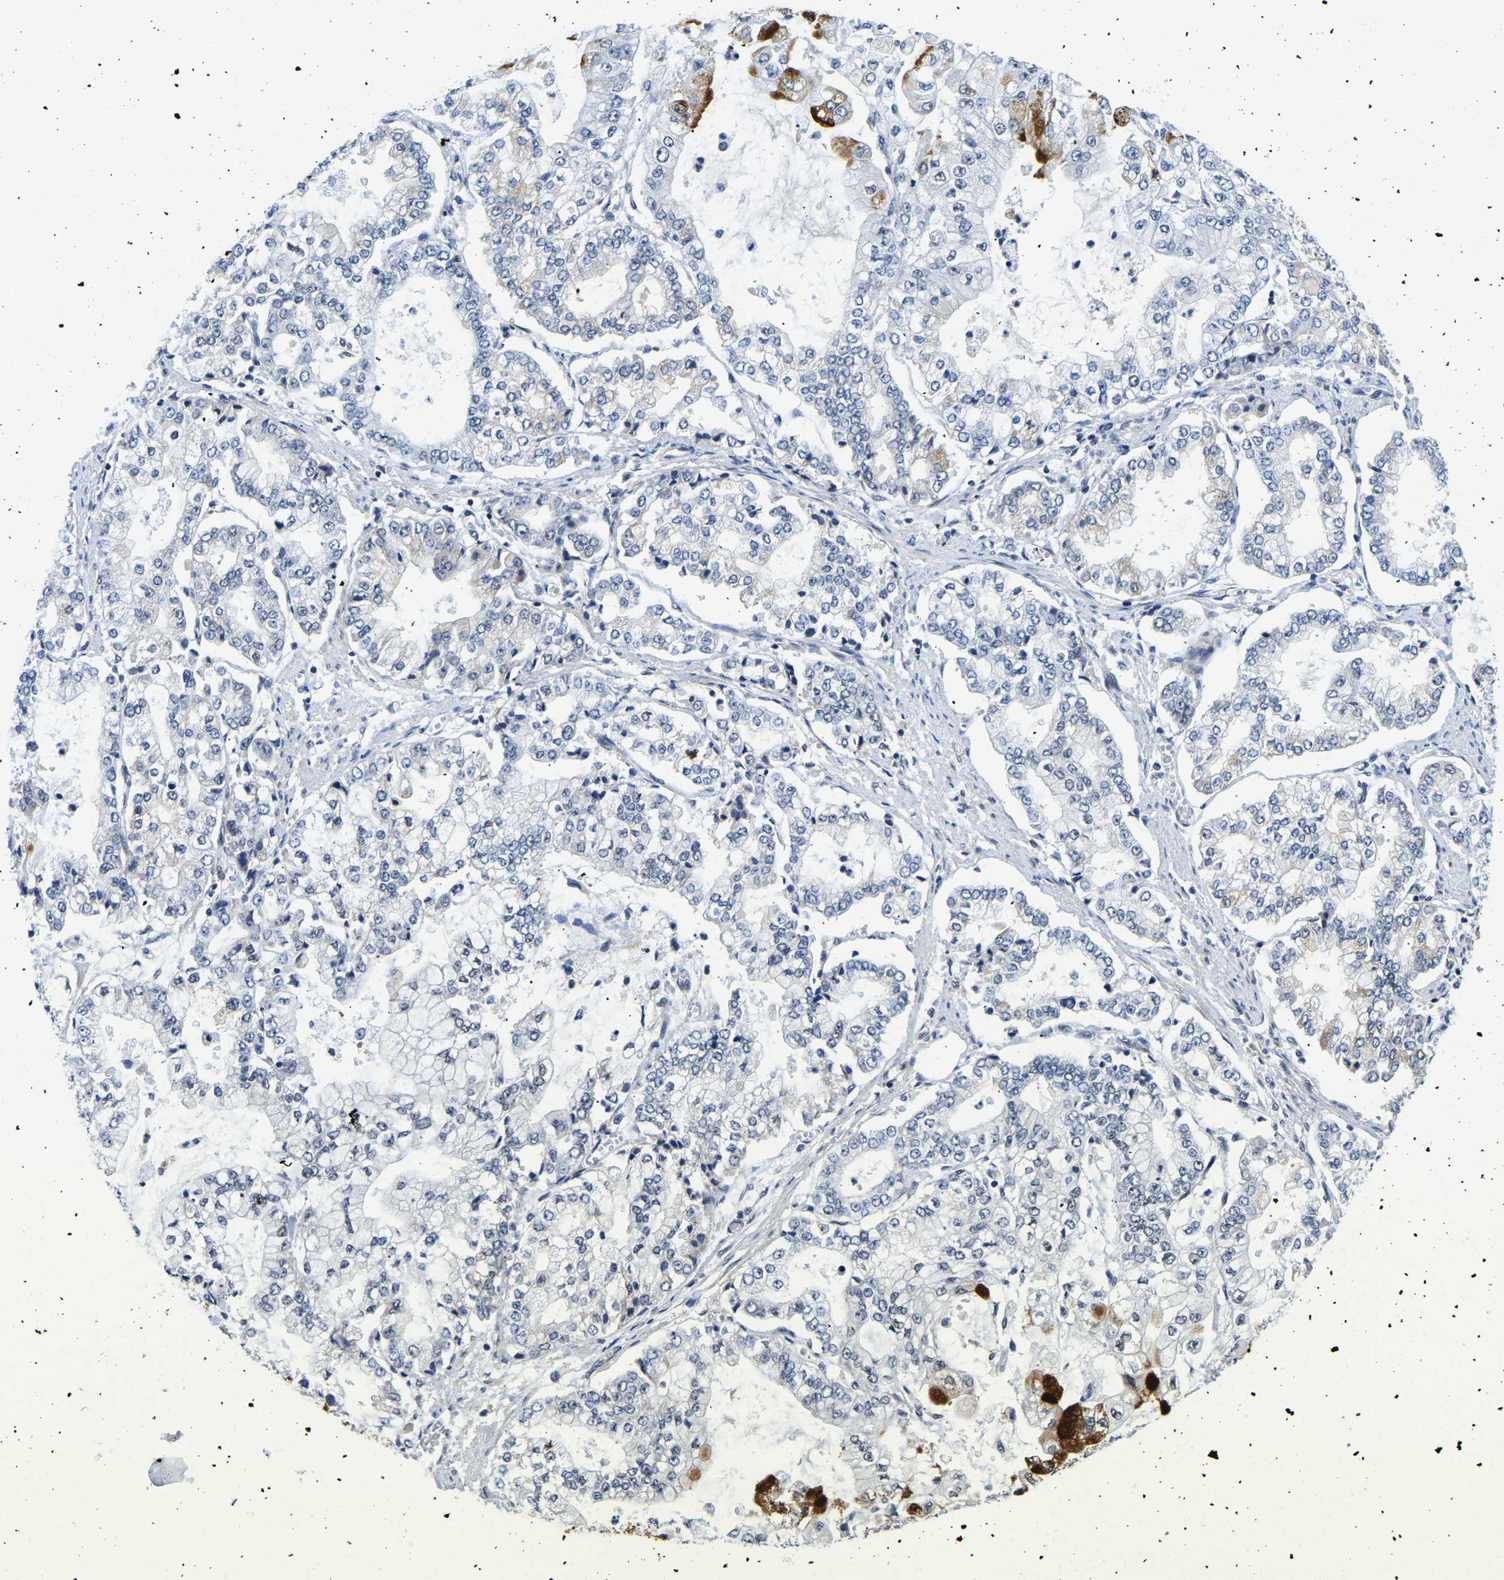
{"staining": {"intensity": "moderate", "quantity": "<25%", "location": "nuclear"}, "tissue": "stomach cancer", "cell_type": "Tumor cells", "image_type": "cancer", "snomed": [{"axis": "morphology", "description": "Adenocarcinoma, NOS"}, {"axis": "topography", "description": "Stomach"}], "caption": "The immunohistochemical stain shows moderate nuclear positivity in tumor cells of adenocarcinoma (stomach) tissue.", "gene": "POLDIP3", "patient": {"sex": "male", "age": 76}}